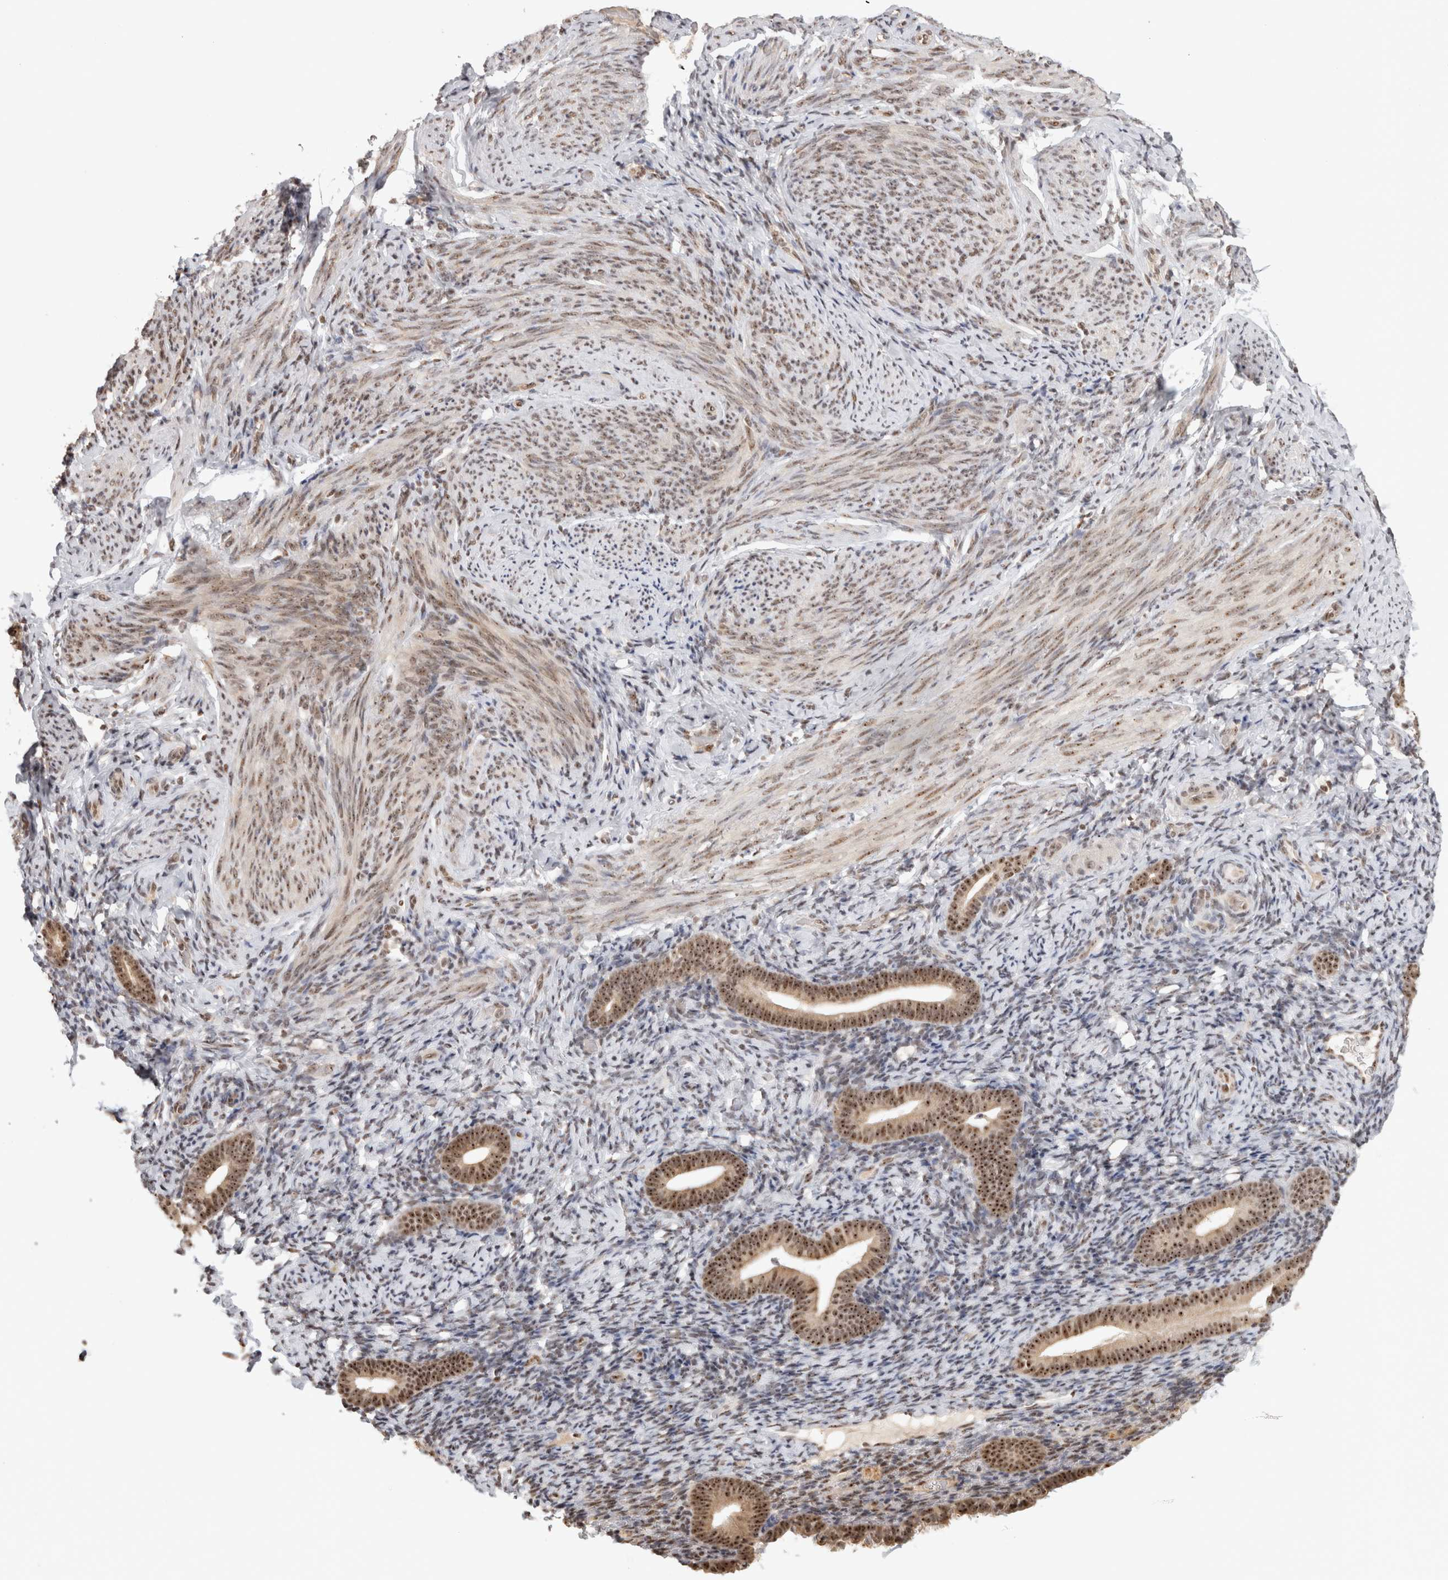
{"staining": {"intensity": "weak", "quantity": ">75%", "location": "nuclear"}, "tissue": "endometrium", "cell_type": "Cells in endometrial stroma", "image_type": "normal", "snomed": [{"axis": "morphology", "description": "Normal tissue, NOS"}, {"axis": "topography", "description": "Endometrium"}], "caption": "The image demonstrates immunohistochemical staining of normal endometrium. There is weak nuclear expression is present in approximately >75% of cells in endometrial stroma.", "gene": "EBNA1BP2", "patient": {"sex": "female", "age": 51}}